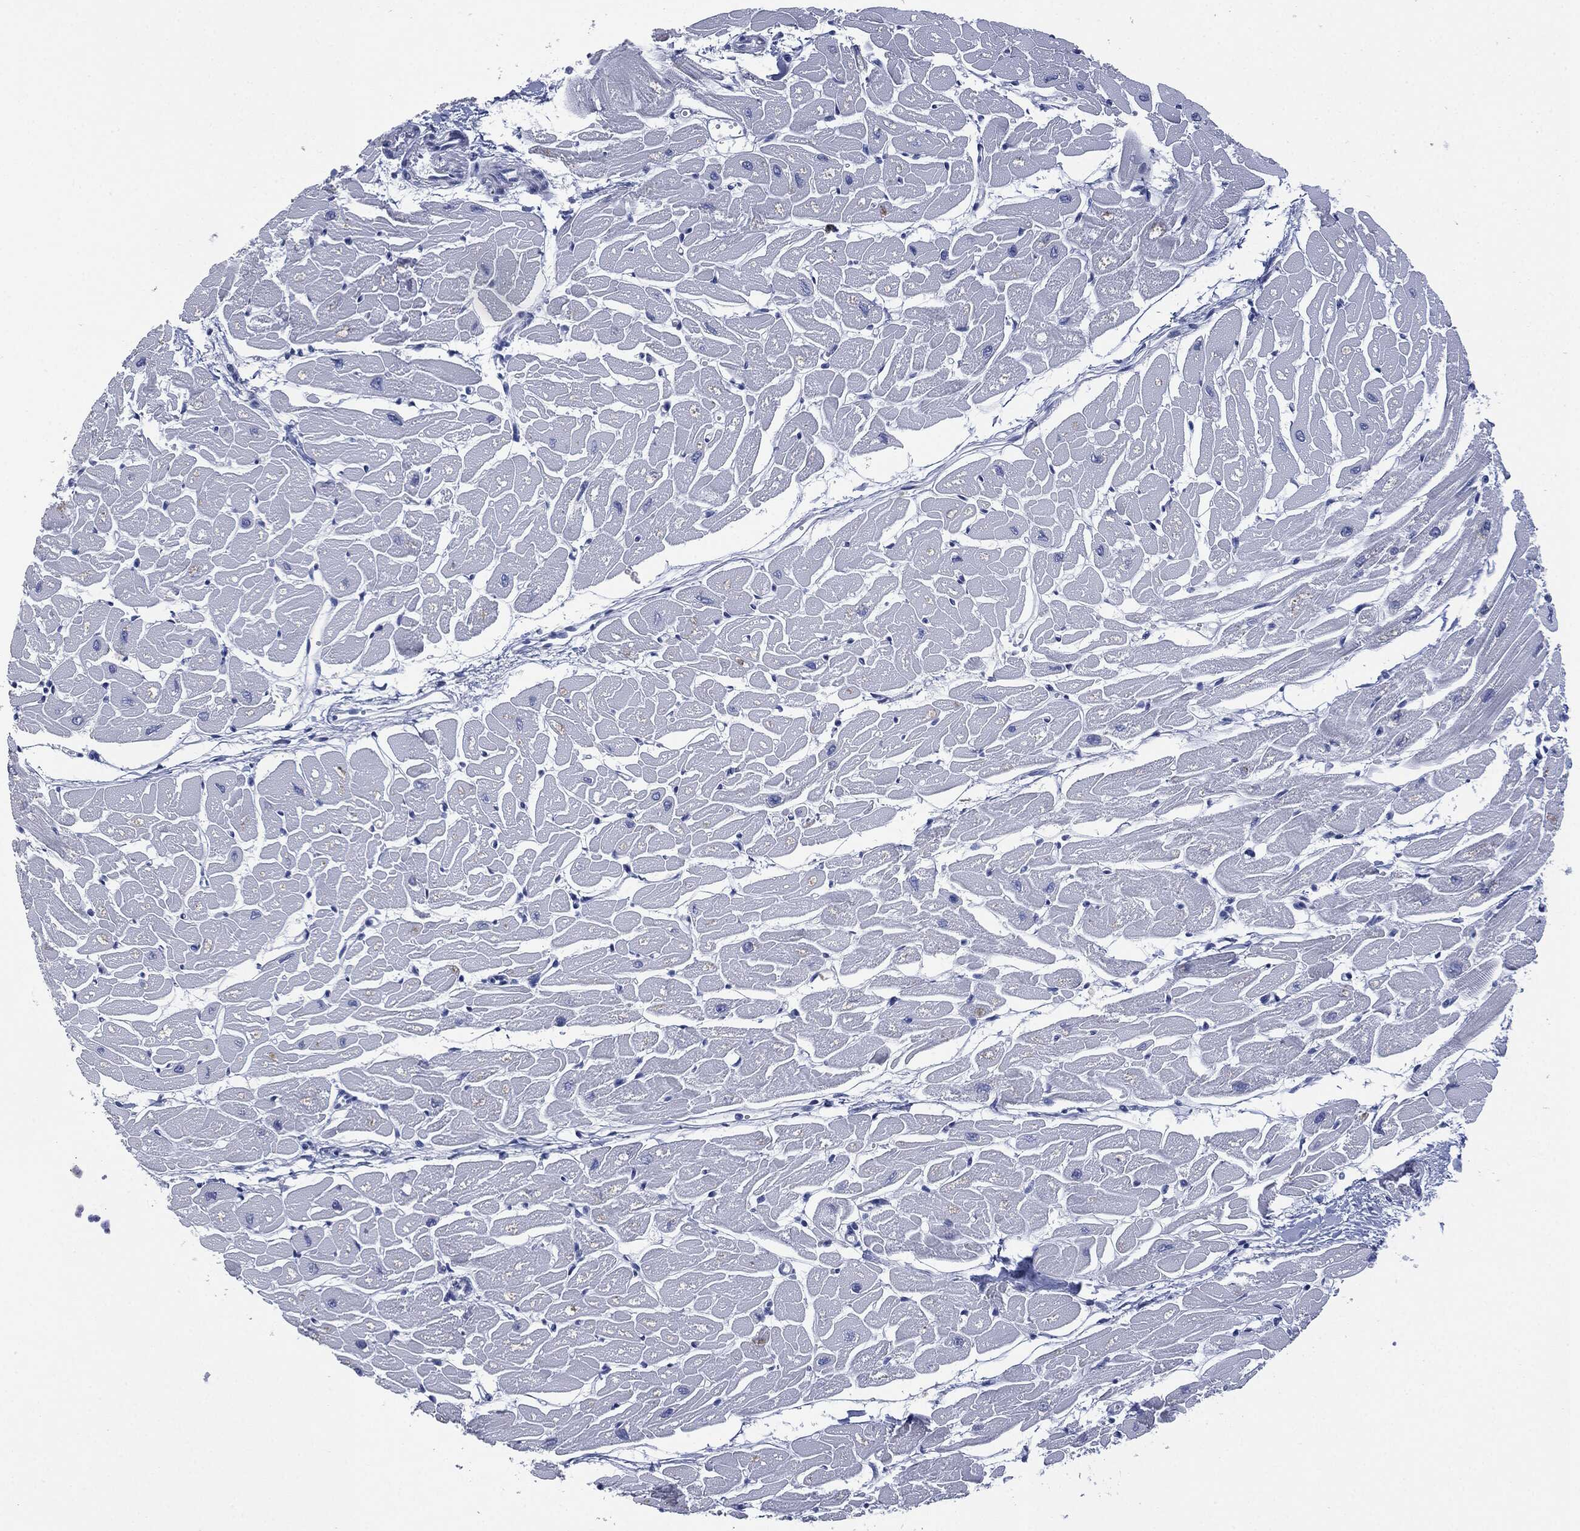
{"staining": {"intensity": "negative", "quantity": "none", "location": "none"}, "tissue": "heart muscle", "cell_type": "Cardiomyocytes", "image_type": "normal", "snomed": [{"axis": "morphology", "description": "Normal tissue, NOS"}, {"axis": "topography", "description": "Heart"}], "caption": "Benign heart muscle was stained to show a protein in brown. There is no significant expression in cardiomyocytes. (DAB immunohistochemistry (IHC) visualized using brightfield microscopy, high magnification).", "gene": "CEACAM8", "patient": {"sex": "male", "age": 57}}